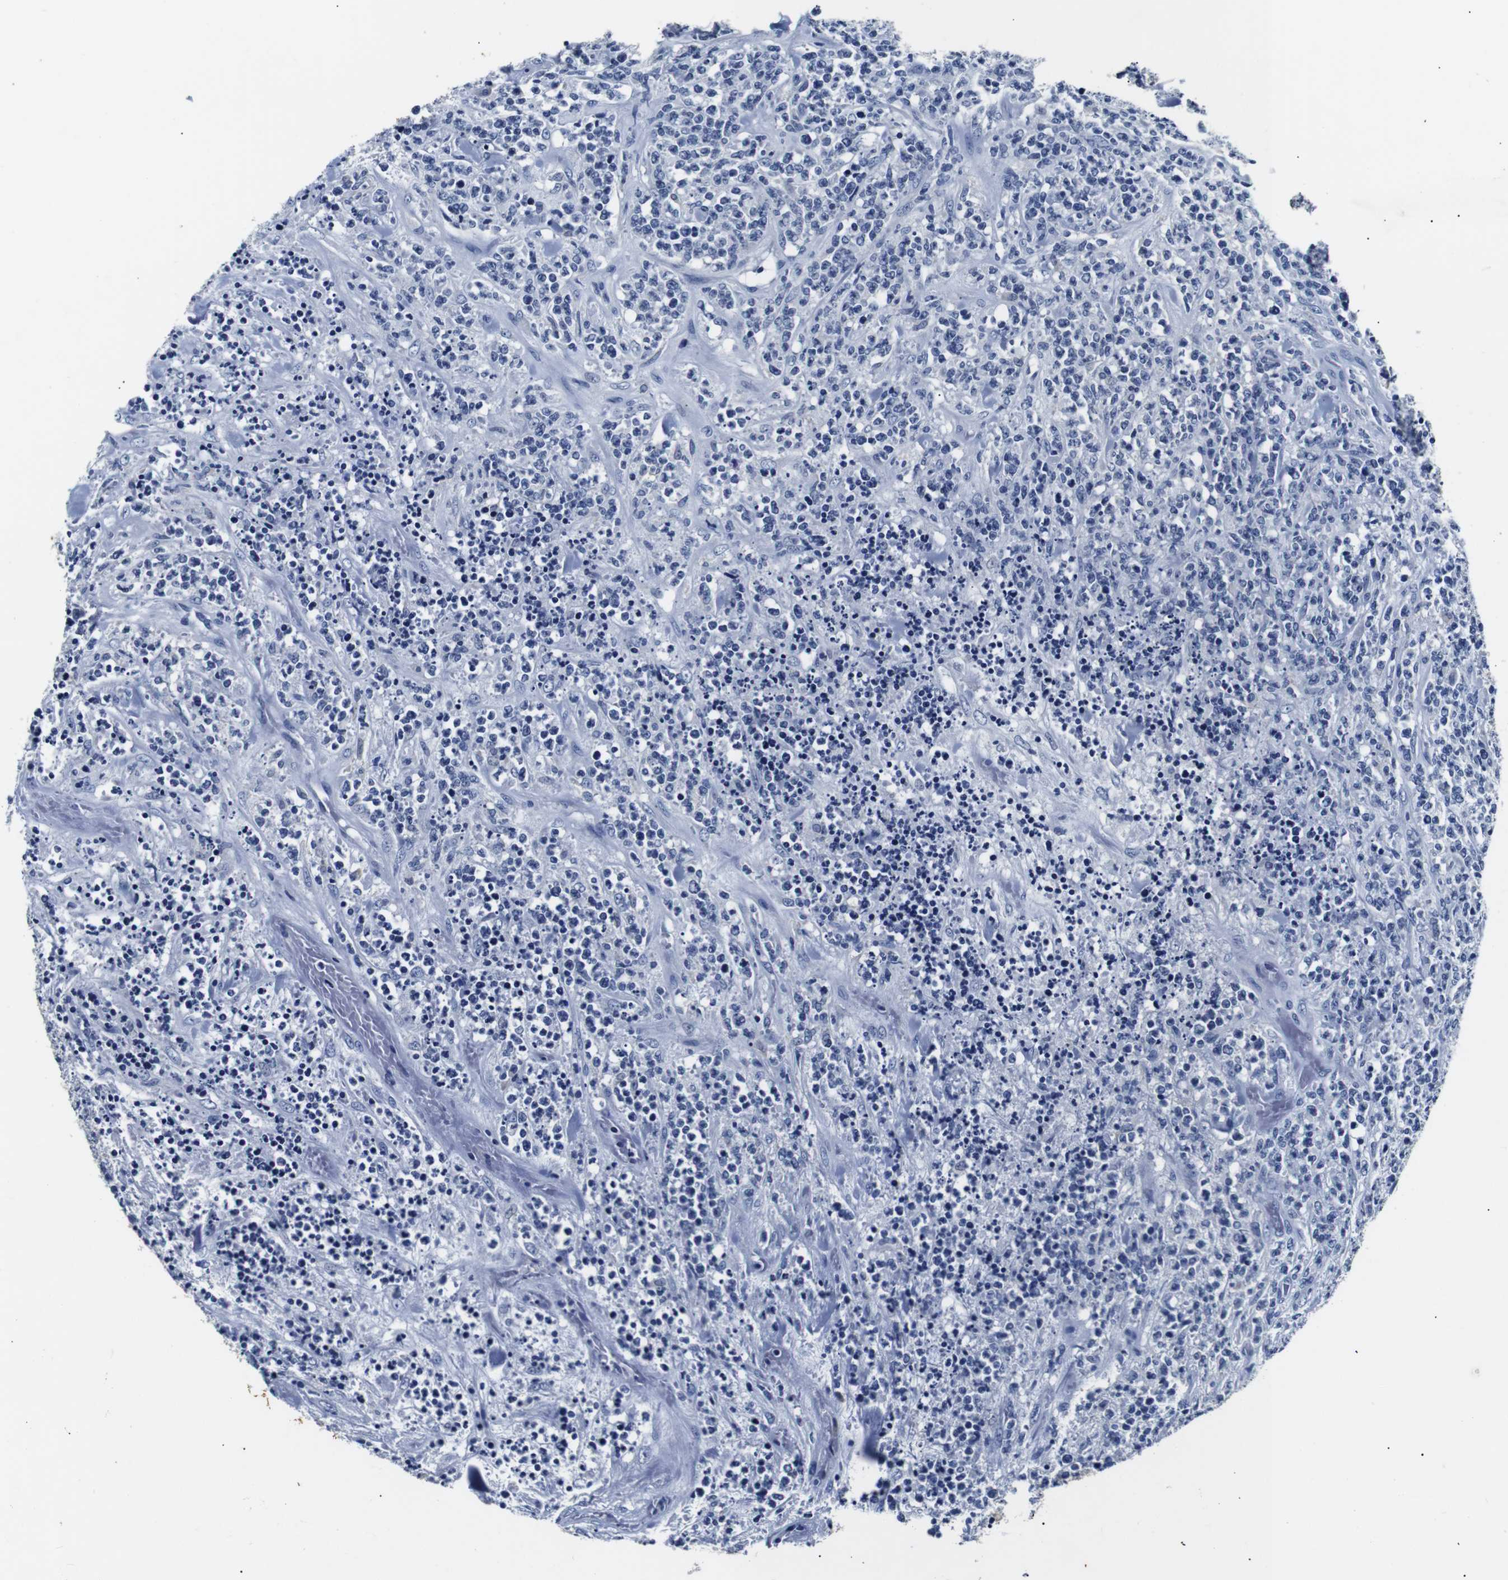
{"staining": {"intensity": "negative", "quantity": "none", "location": "none"}, "tissue": "lymphoma", "cell_type": "Tumor cells", "image_type": "cancer", "snomed": [{"axis": "morphology", "description": "Malignant lymphoma, non-Hodgkin's type, High grade"}, {"axis": "topography", "description": "Soft tissue"}], "caption": "Immunohistochemical staining of lymphoma reveals no significant staining in tumor cells. Nuclei are stained in blue.", "gene": "GAP43", "patient": {"sex": "male", "age": 18}}